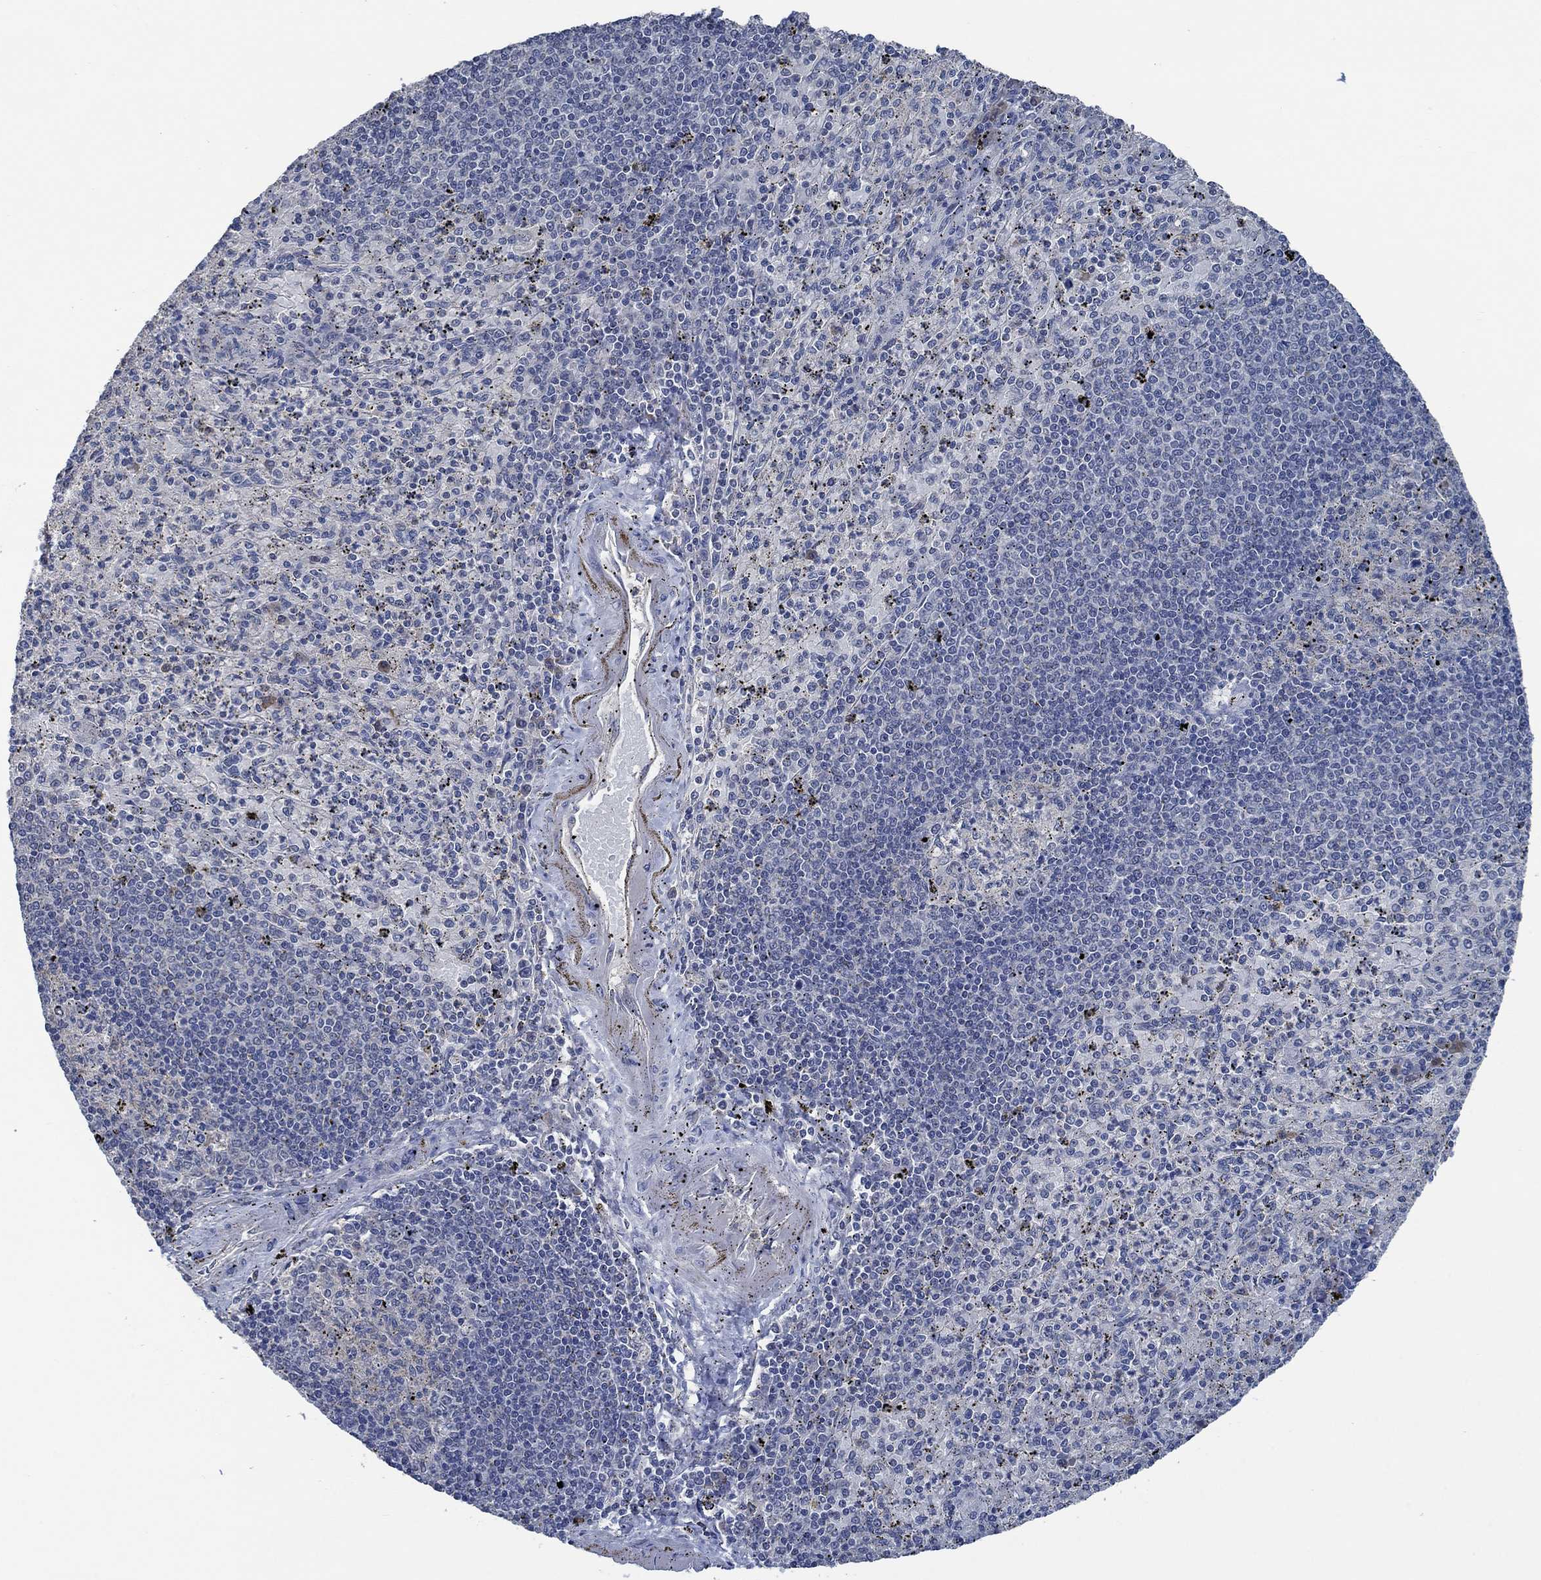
{"staining": {"intensity": "negative", "quantity": "none", "location": "none"}, "tissue": "spleen", "cell_type": "Cells in red pulp", "image_type": "normal", "snomed": [{"axis": "morphology", "description": "Normal tissue, NOS"}, {"axis": "topography", "description": "Spleen"}], "caption": "The immunohistochemistry (IHC) micrograph has no significant expression in cells in red pulp of spleen. (Stains: DAB (3,3'-diaminobenzidine) immunohistochemistry (IHC) with hematoxylin counter stain, Microscopy: brightfield microscopy at high magnification).", "gene": "OBSCN", "patient": {"sex": "male", "age": 60}}